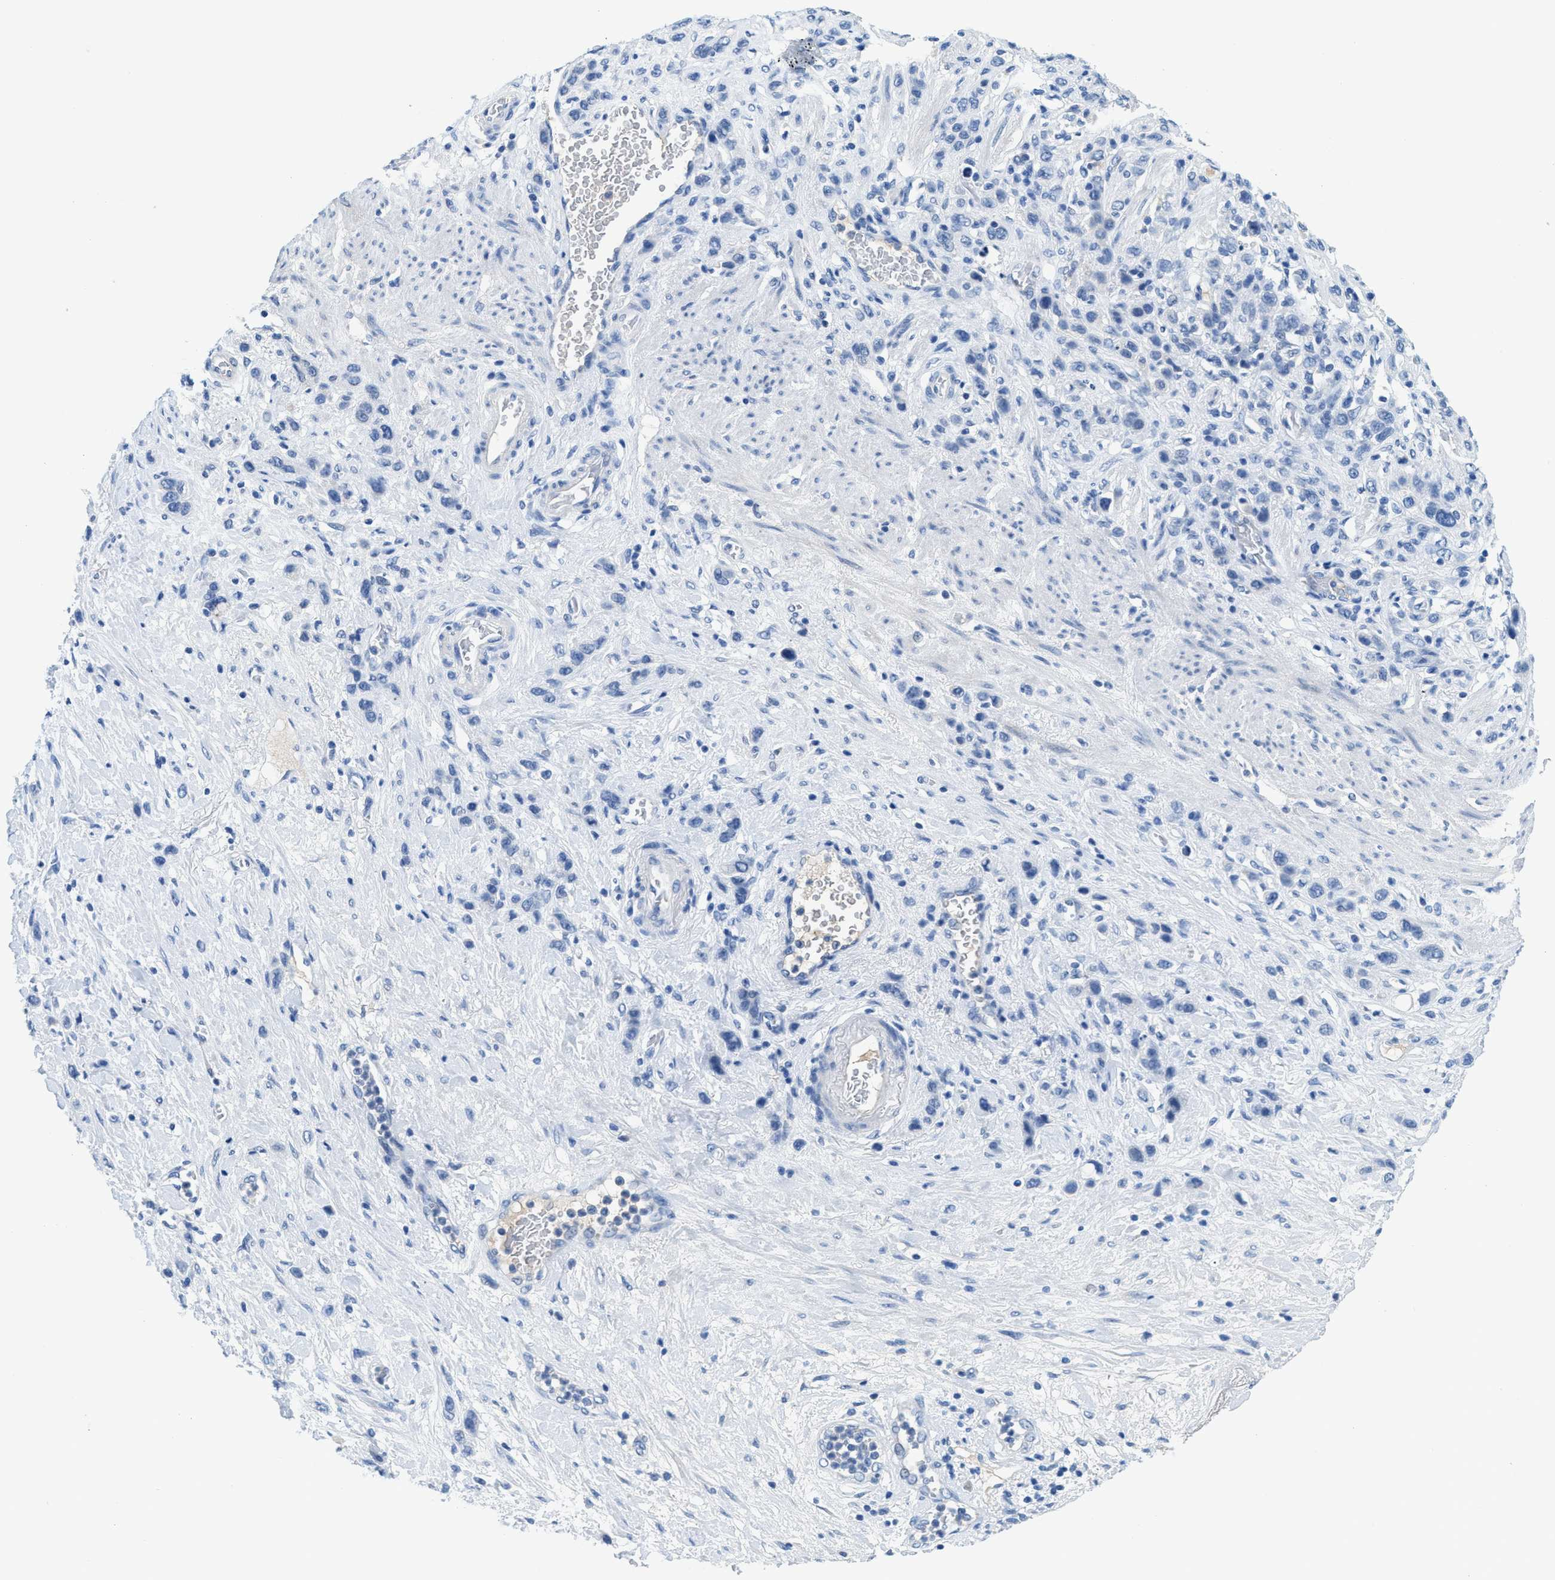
{"staining": {"intensity": "negative", "quantity": "none", "location": "none"}, "tissue": "stomach cancer", "cell_type": "Tumor cells", "image_type": "cancer", "snomed": [{"axis": "morphology", "description": "Adenocarcinoma, NOS"}, {"axis": "morphology", "description": "Adenocarcinoma, High grade"}, {"axis": "topography", "description": "Stomach, upper"}, {"axis": "topography", "description": "Stomach, lower"}], "caption": "Protein analysis of stomach cancer (adenocarcinoma (high-grade)) displays no significant staining in tumor cells.", "gene": "MBL2", "patient": {"sex": "female", "age": 65}}